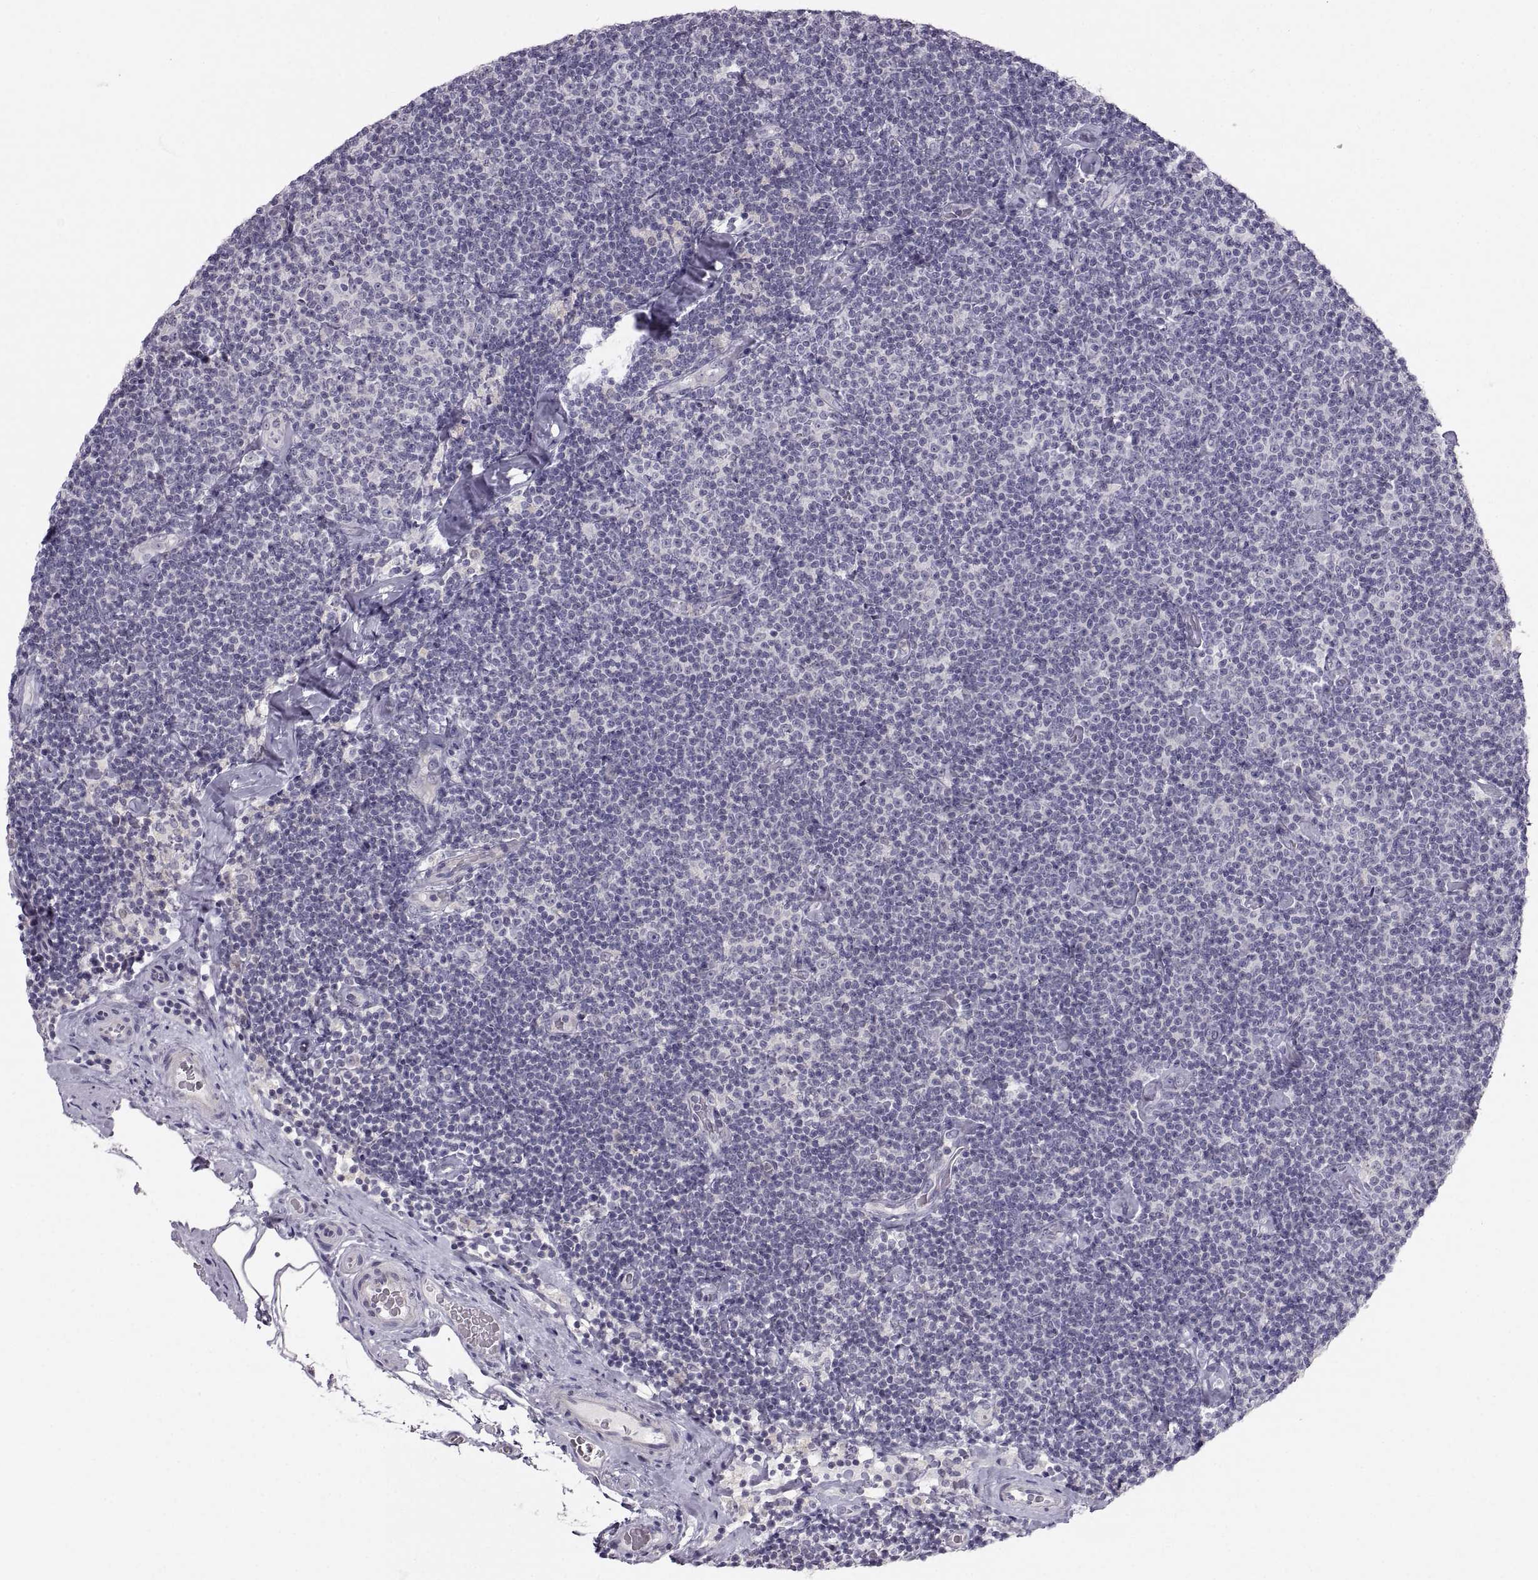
{"staining": {"intensity": "negative", "quantity": "none", "location": "none"}, "tissue": "lymphoma", "cell_type": "Tumor cells", "image_type": "cancer", "snomed": [{"axis": "morphology", "description": "Malignant lymphoma, non-Hodgkin's type, Low grade"}, {"axis": "topography", "description": "Lymph node"}], "caption": "Tumor cells show no significant protein staining in lymphoma.", "gene": "ZNF185", "patient": {"sex": "male", "age": 81}}